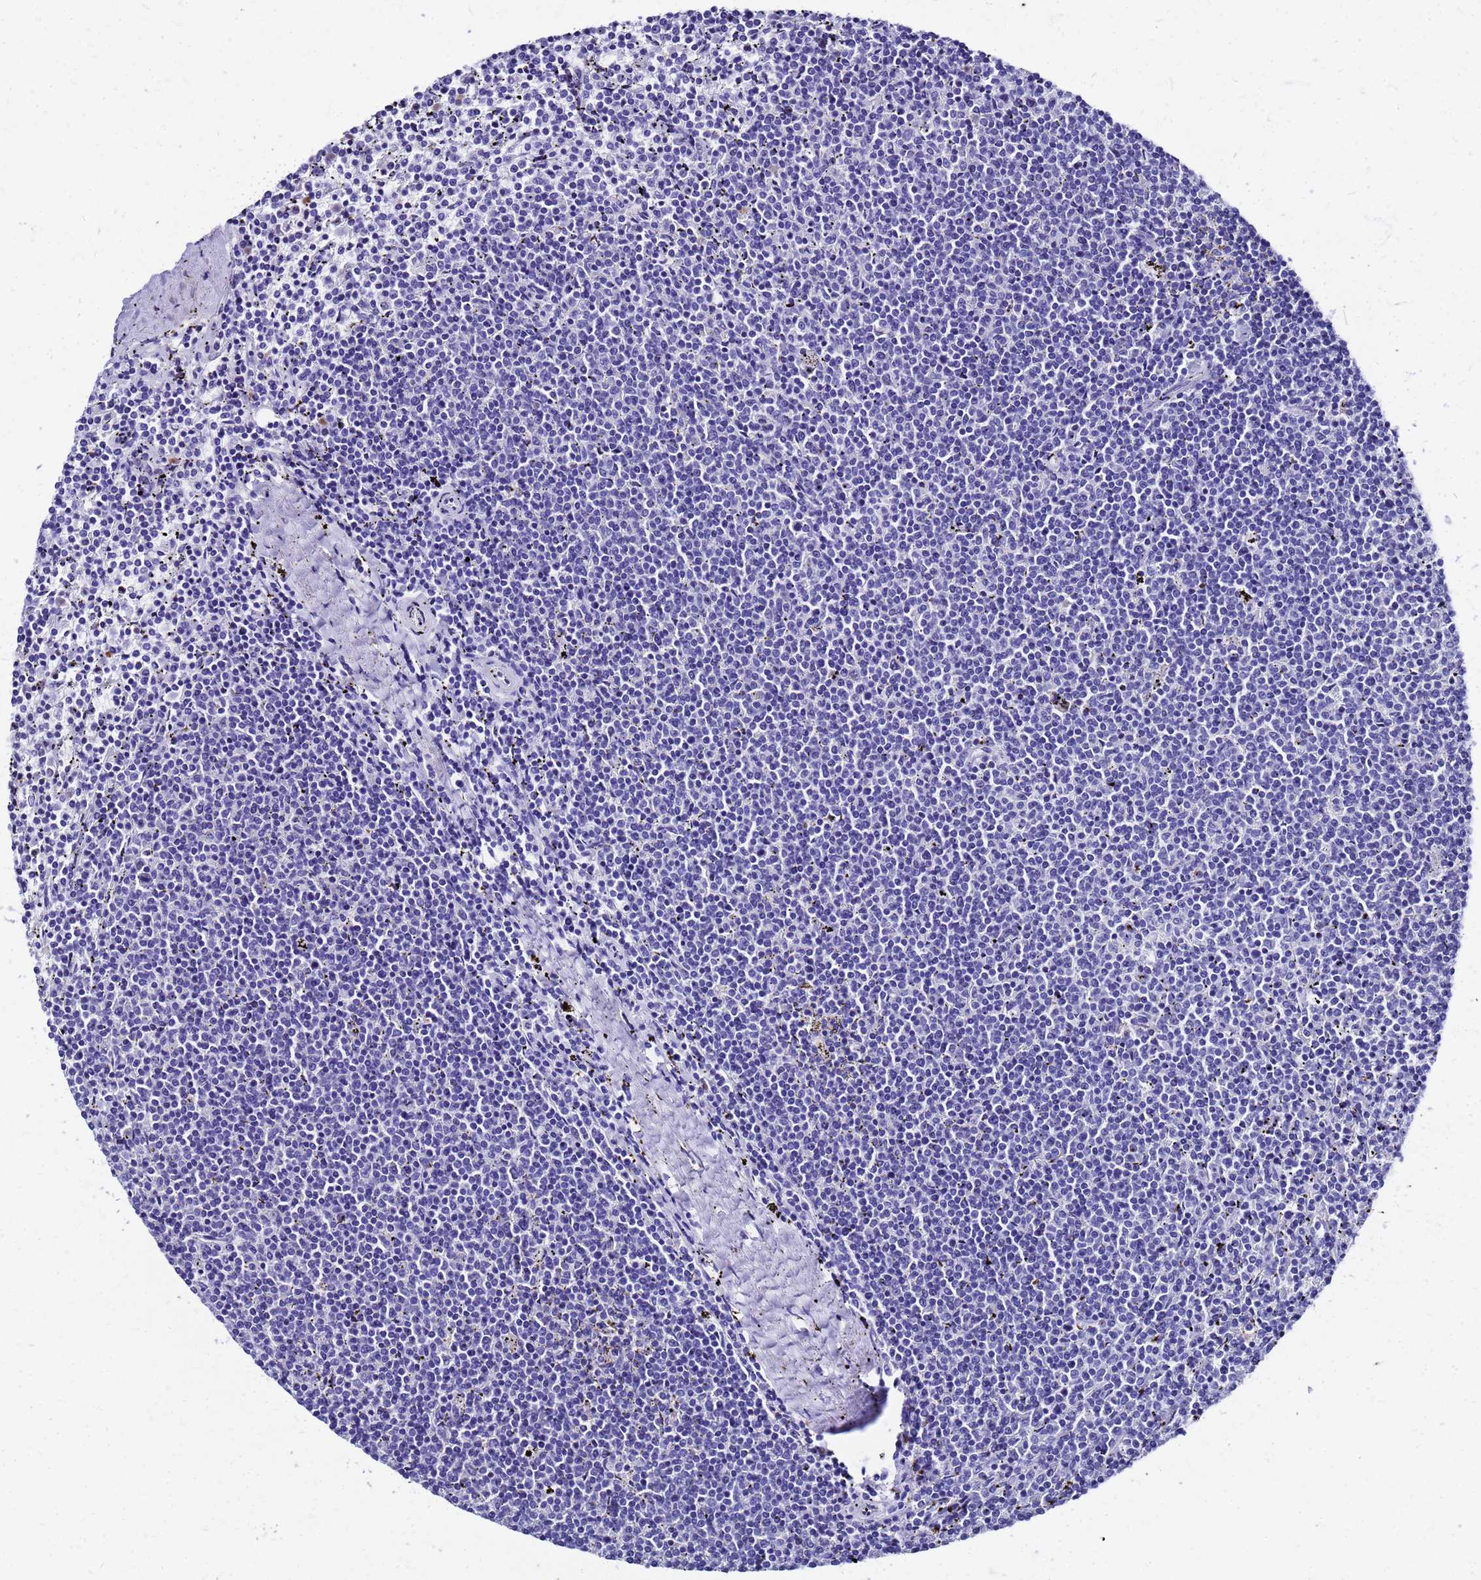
{"staining": {"intensity": "negative", "quantity": "none", "location": "none"}, "tissue": "lymphoma", "cell_type": "Tumor cells", "image_type": "cancer", "snomed": [{"axis": "morphology", "description": "Malignant lymphoma, non-Hodgkin's type, Low grade"}, {"axis": "topography", "description": "Spleen"}], "caption": "A micrograph of human lymphoma is negative for staining in tumor cells.", "gene": "SMIM21", "patient": {"sex": "female", "age": 50}}